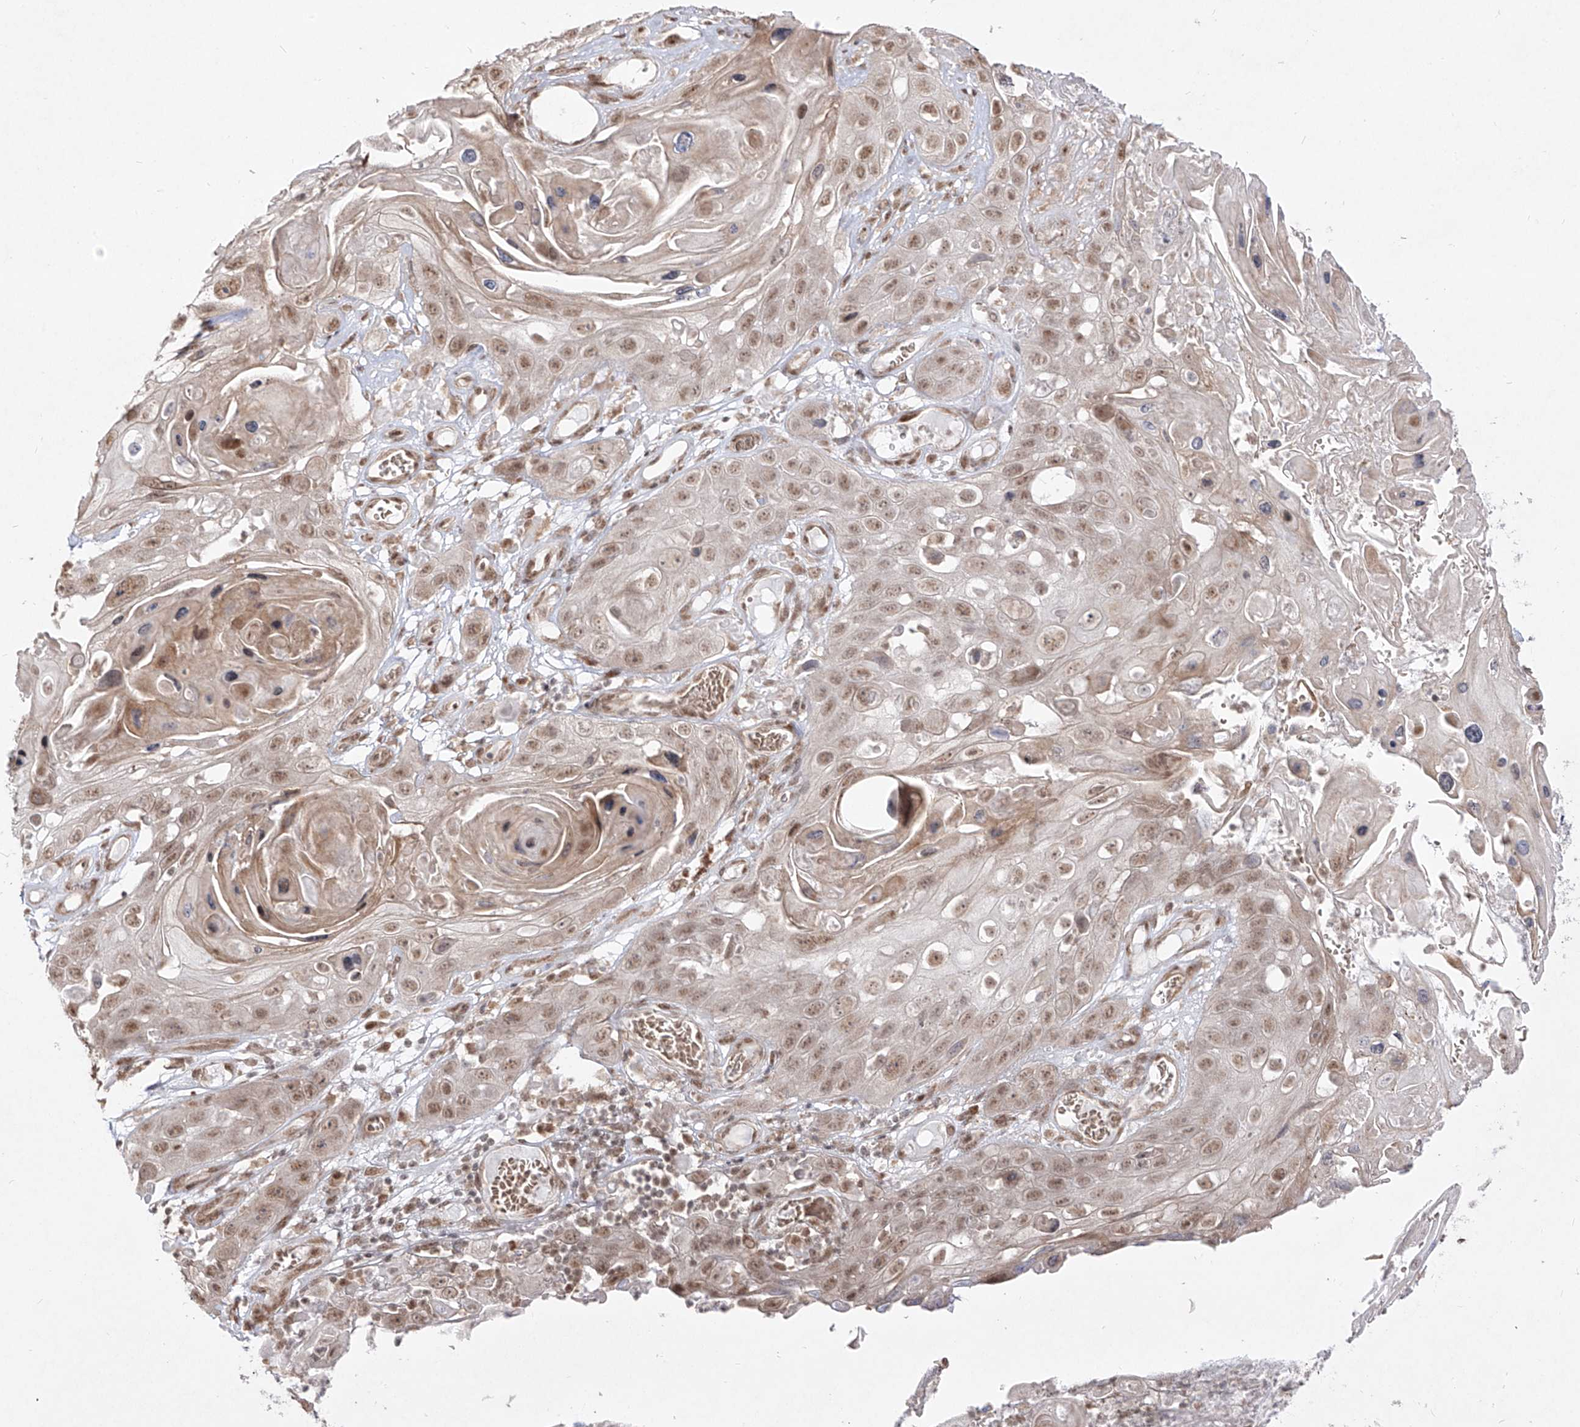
{"staining": {"intensity": "moderate", "quantity": ">75%", "location": "nuclear"}, "tissue": "skin cancer", "cell_type": "Tumor cells", "image_type": "cancer", "snomed": [{"axis": "morphology", "description": "Squamous cell carcinoma, NOS"}, {"axis": "topography", "description": "Skin"}], "caption": "A high-resolution micrograph shows IHC staining of skin cancer (squamous cell carcinoma), which exhibits moderate nuclear positivity in about >75% of tumor cells.", "gene": "SNRNP27", "patient": {"sex": "male", "age": 55}}